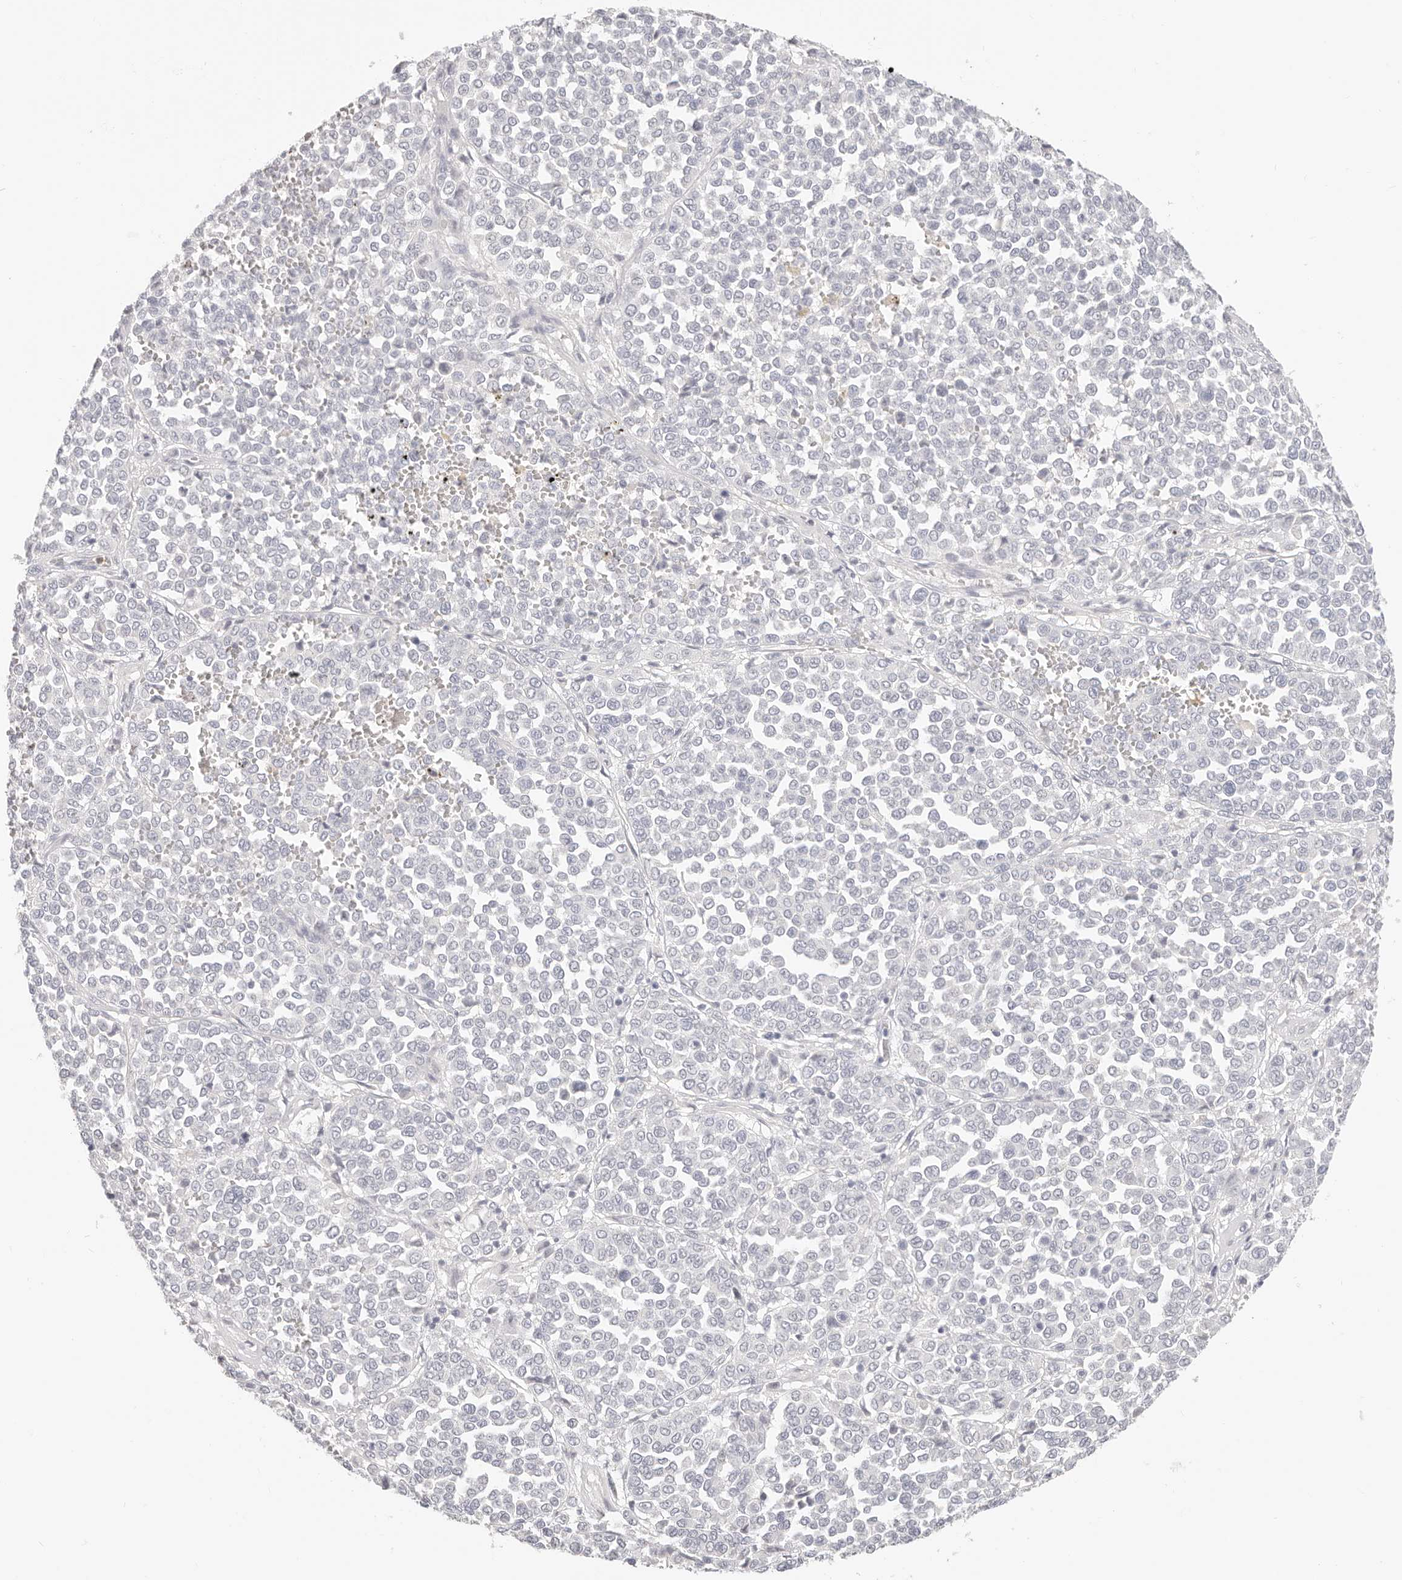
{"staining": {"intensity": "negative", "quantity": "none", "location": "none"}, "tissue": "melanoma", "cell_type": "Tumor cells", "image_type": "cancer", "snomed": [{"axis": "morphology", "description": "Malignant melanoma, Metastatic site"}, {"axis": "topography", "description": "Pancreas"}], "caption": "DAB immunohistochemical staining of human malignant melanoma (metastatic site) displays no significant positivity in tumor cells.", "gene": "ASCL1", "patient": {"sex": "female", "age": 30}}